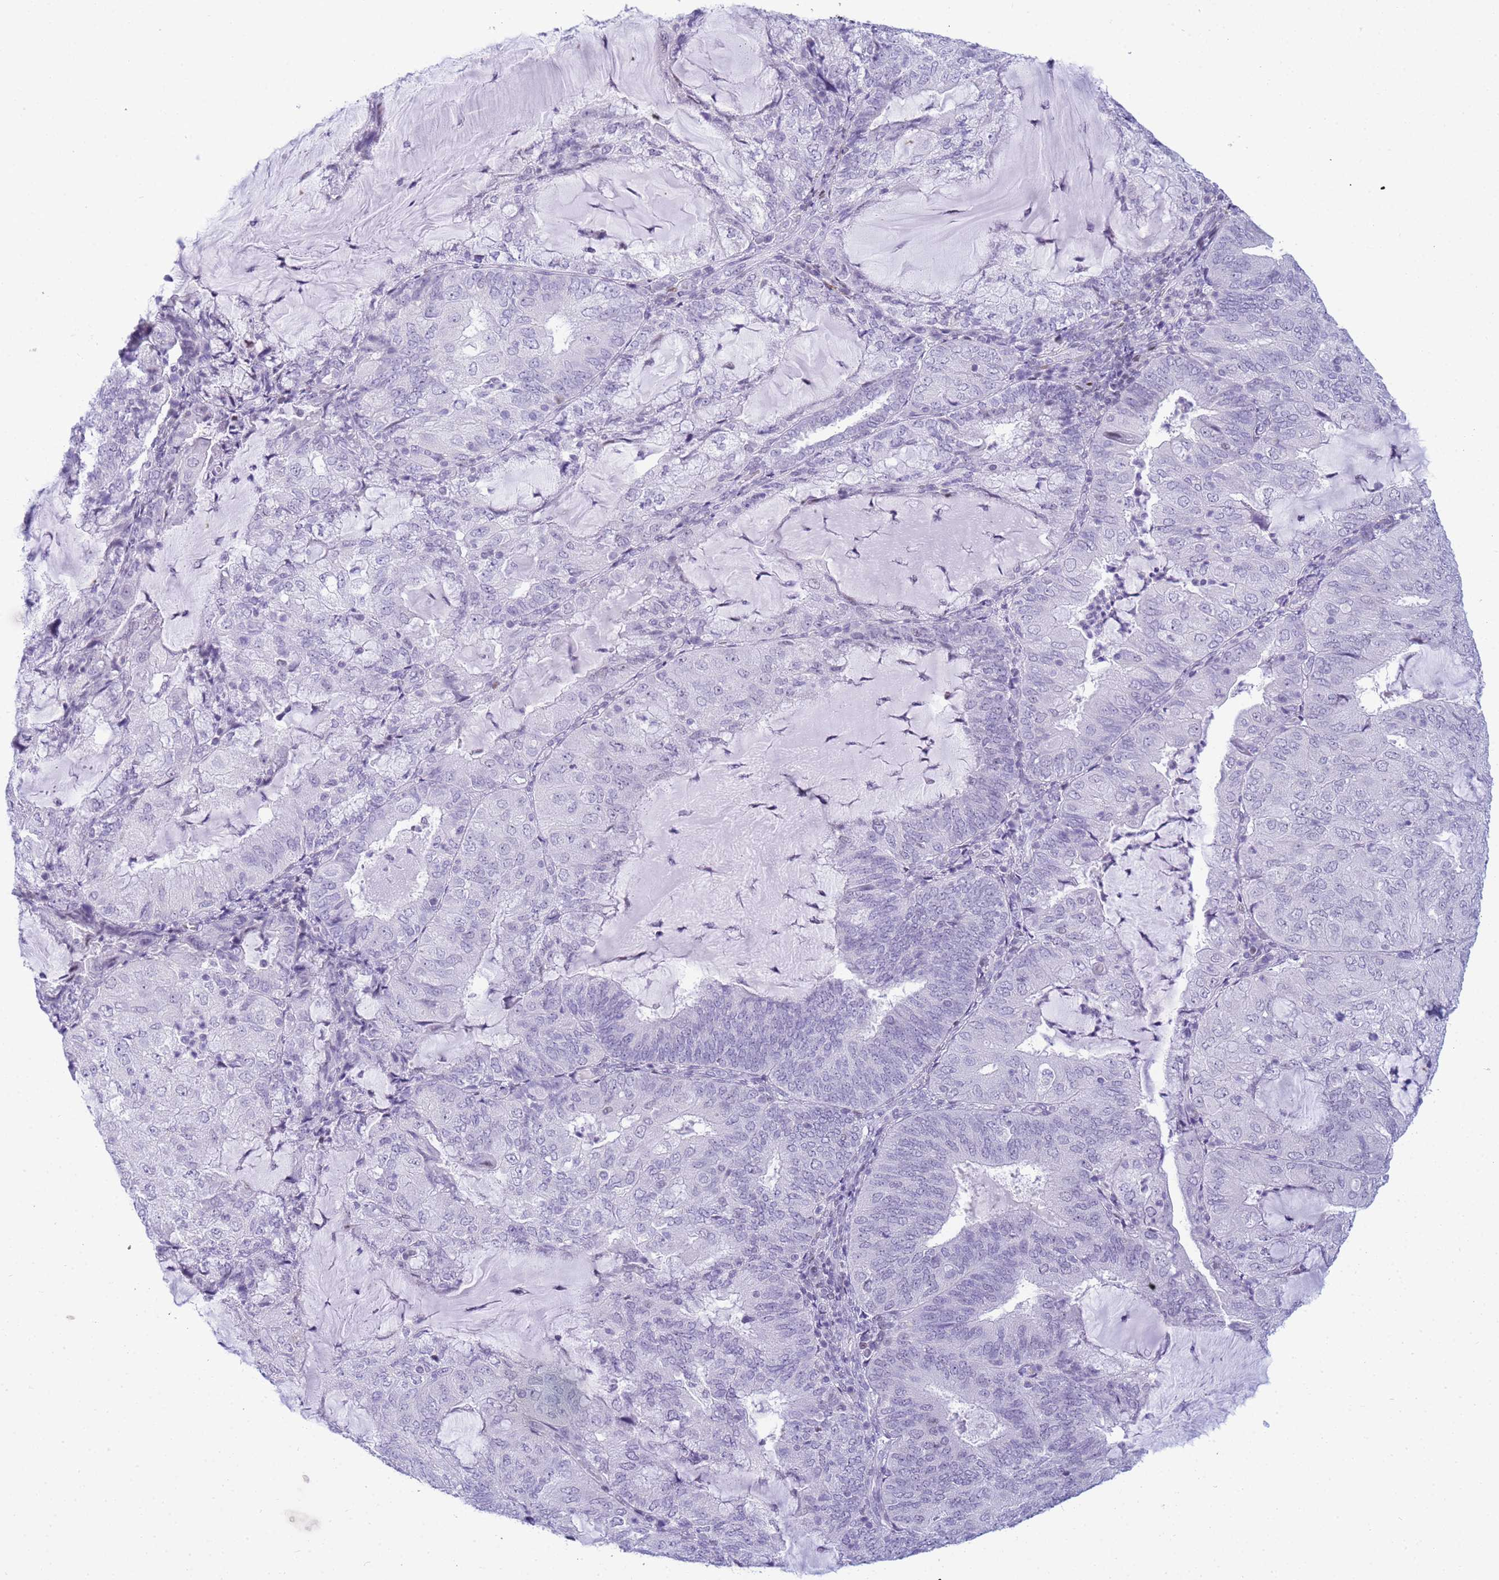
{"staining": {"intensity": "negative", "quantity": "none", "location": "none"}, "tissue": "endometrial cancer", "cell_type": "Tumor cells", "image_type": "cancer", "snomed": [{"axis": "morphology", "description": "Adenocarcinoma, NOS"}, {"axis": "topography", "description": "Endometrium"}], "caption": "Immunohistochemistry of human endometrial adenocarcinoma displays no staining in tumor cells. Brightfield microscopy of immunohistochemistry (IHC) stained with DAB (3,3'-diaminobenzidine) (brown) and hematoxylin (blue), captured at high magnification.", "gene": "SNX20", "patient": {"sex": "female", "age": 81}}